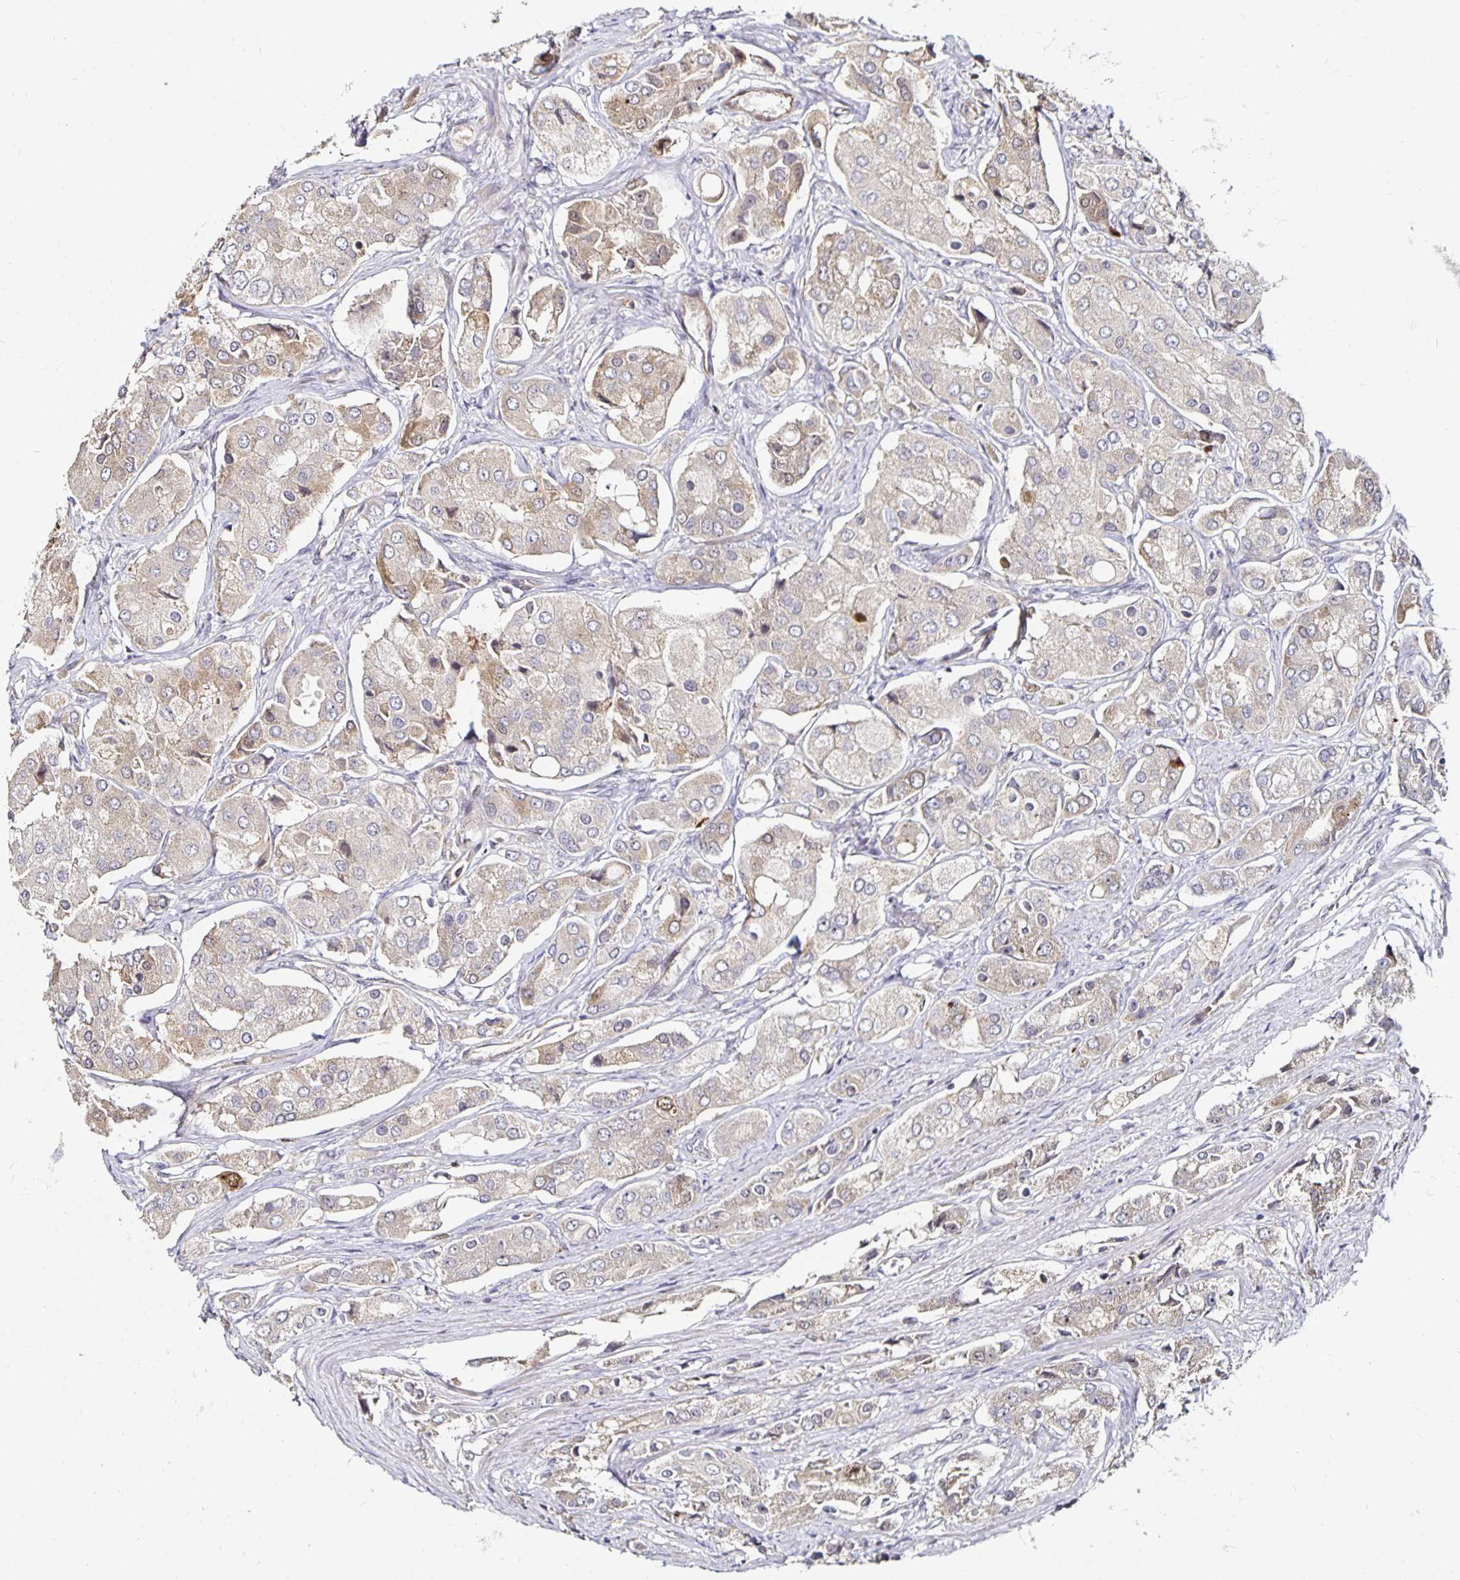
{"staining": {"intensity": "weak", "quantity": "<25%", "location": "cytoplasmic/membranous"}, "tissue": "prostate cancer", "cell_type": "Tumor cells", "image_type": "cancer", "snomed": [{"axis": "morphology", "description": "Adenocarcinoma, Low grade"}, {"axis": "topography", "description": "Prostate"}], "caption": "A micrograph of low-grade adenocarcinoma (prostate) stained for a protein shows no brown staining in tumor cells.", "gene": "ANLN", "patient": {"sex": "male", "age": 69}}